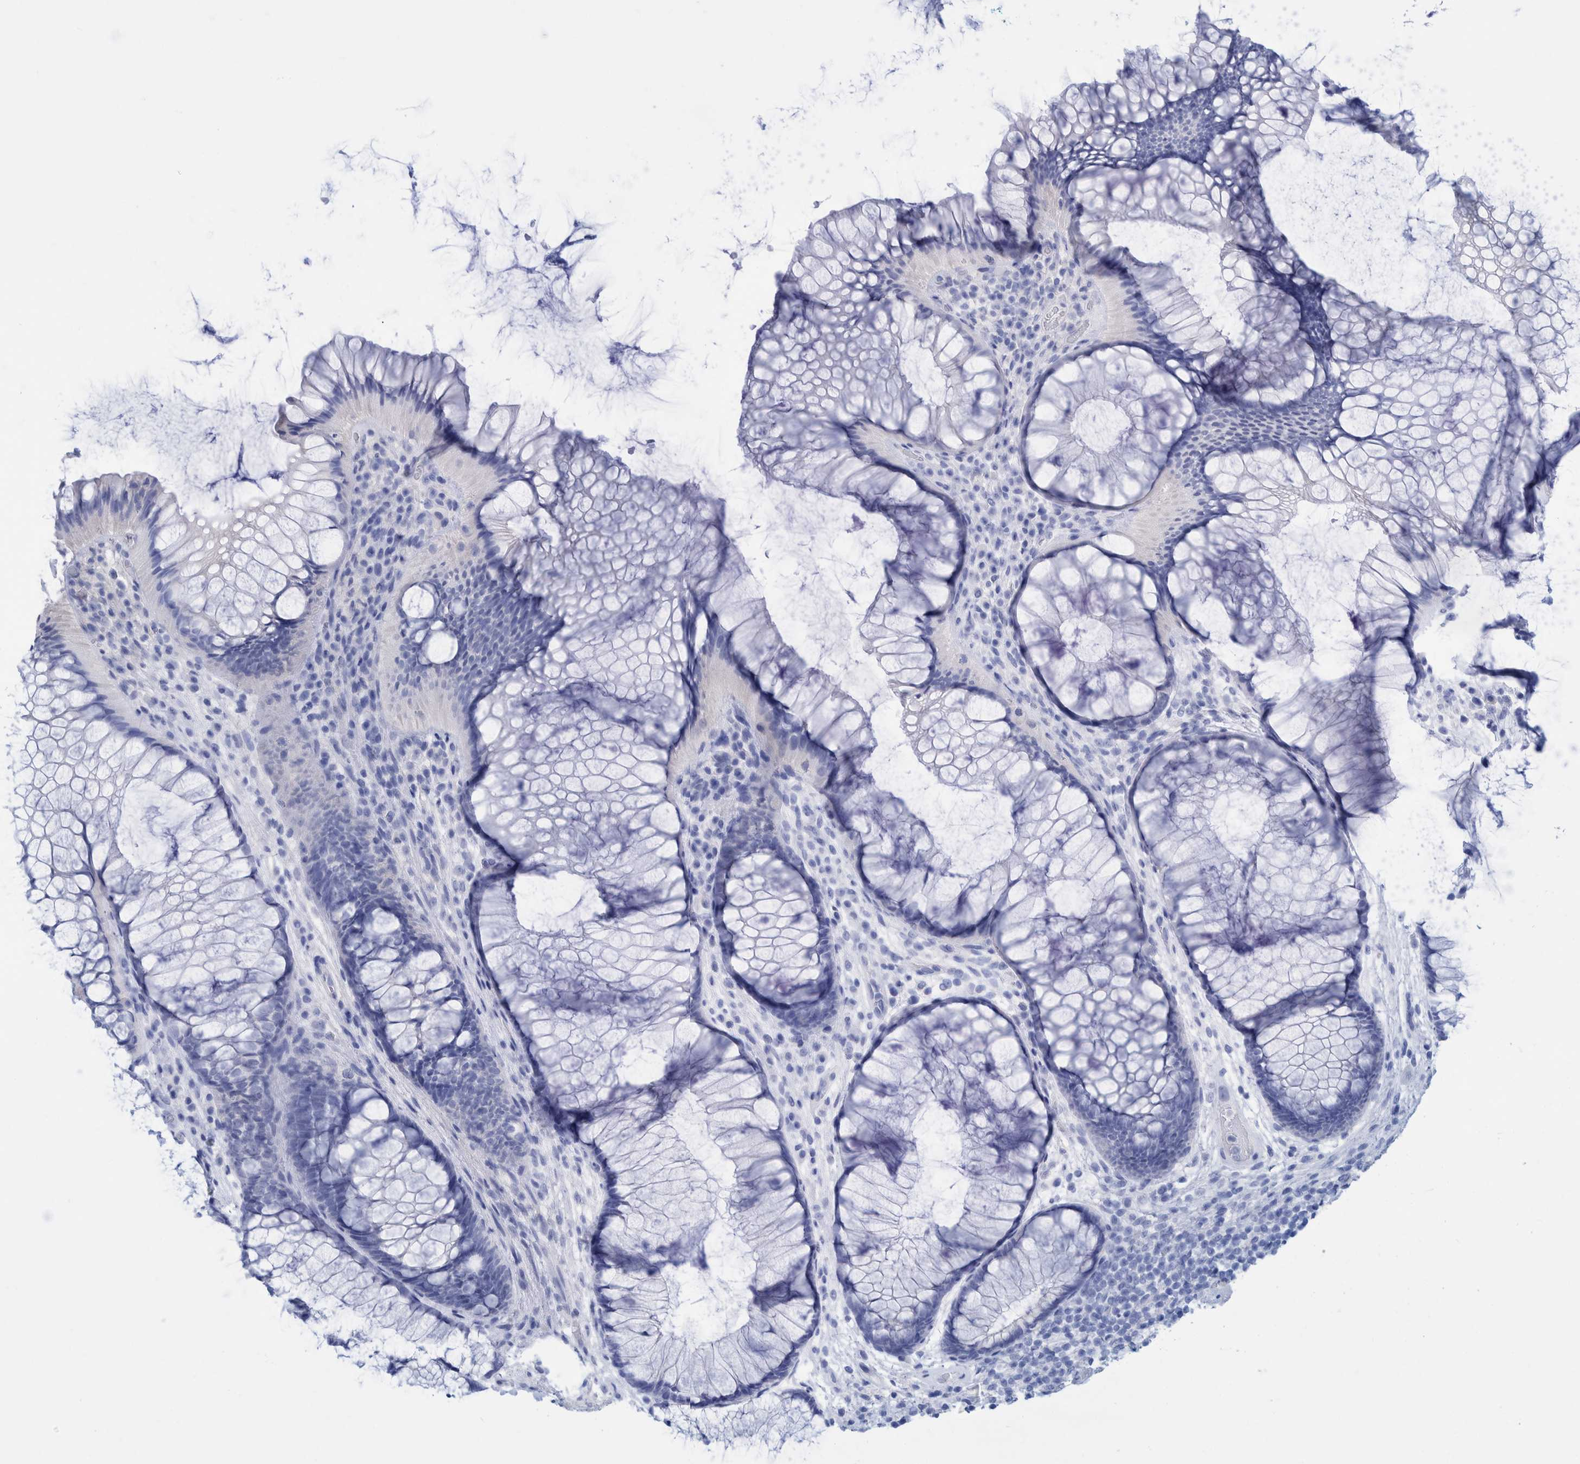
{"staining": {"intensity": "negative", "quantity": "none", "location": "none"}, "tissue": "rectum", "cell_type": "Glandular cells", "image_type": "normal", "snomed": [{"axis": "morphology", "description": "Normal tissue, NOS"}, {"axis": "topography", "description": "Rectum"}], "caption": "Rectum was stained to show a protein in brown. There is no significant expression in glandular cells. (DAB immunohistochemistry, high magnification).", "gene": "PERP", "patient": {"sex": "male", "age": 51}}